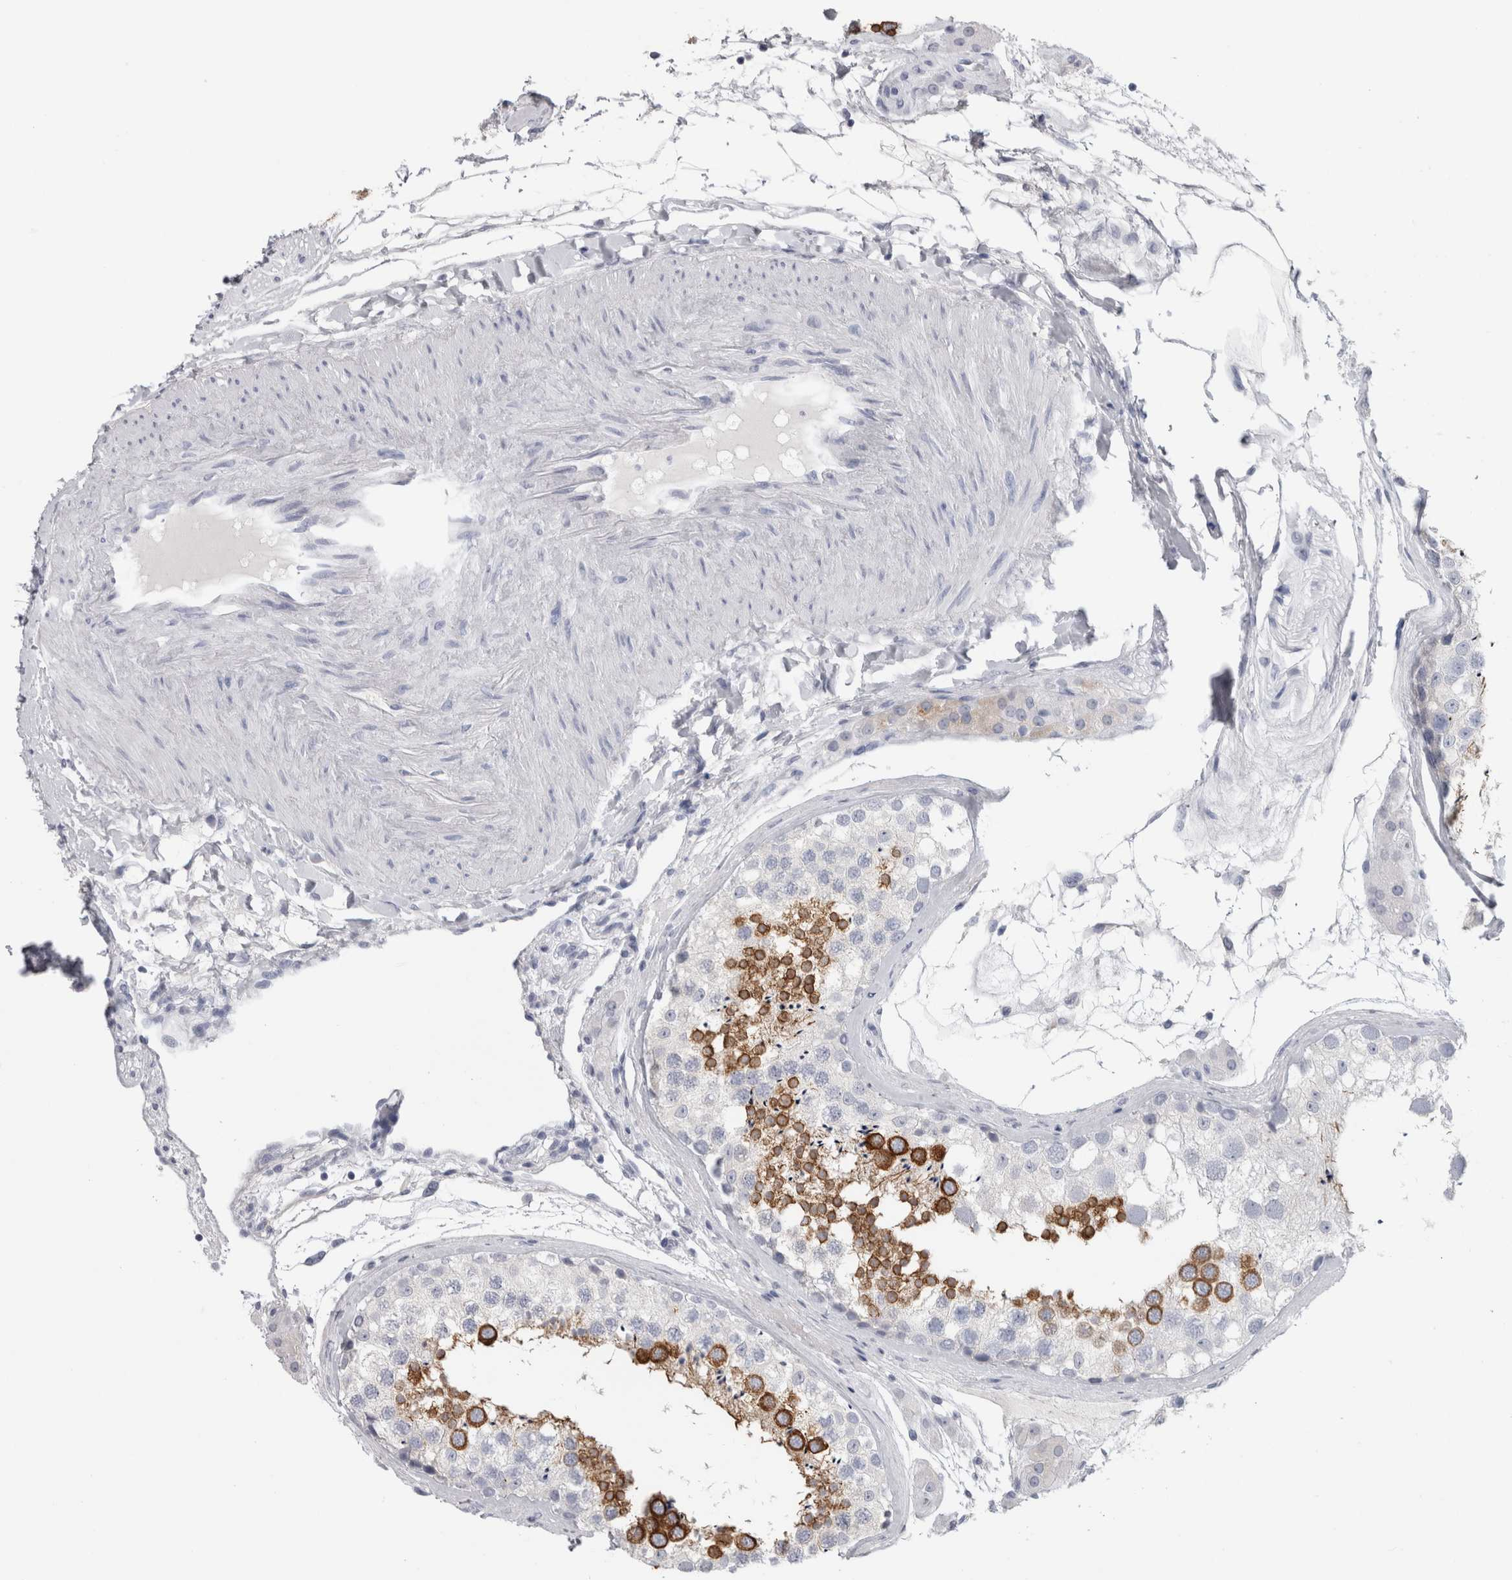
{"staining": {"intensity": "strong", "quantity": "25%-75%", "location": "cytoplasmic/membranous"}, "tissue": "testis", "cell_type": "Cells in seminiferous ducts", "image_type": "normal", "snomed": [{"axis": "morphology", "description": "Normal tissue, NOS"}, {"axis": "topography", "description": "Testis"}], "caption": "Immunohistochemical staining of benign human testis exhibits 25%-75% levels of strong cytoplasmic/membranous protein expression in about 25%-75% of cells in seminiferous ducts. (brown staining indicates protein expression, while blue staining denotes nuclei).", "gene": "ADAM2", "patient": {"sex": "male", "age": 46}}